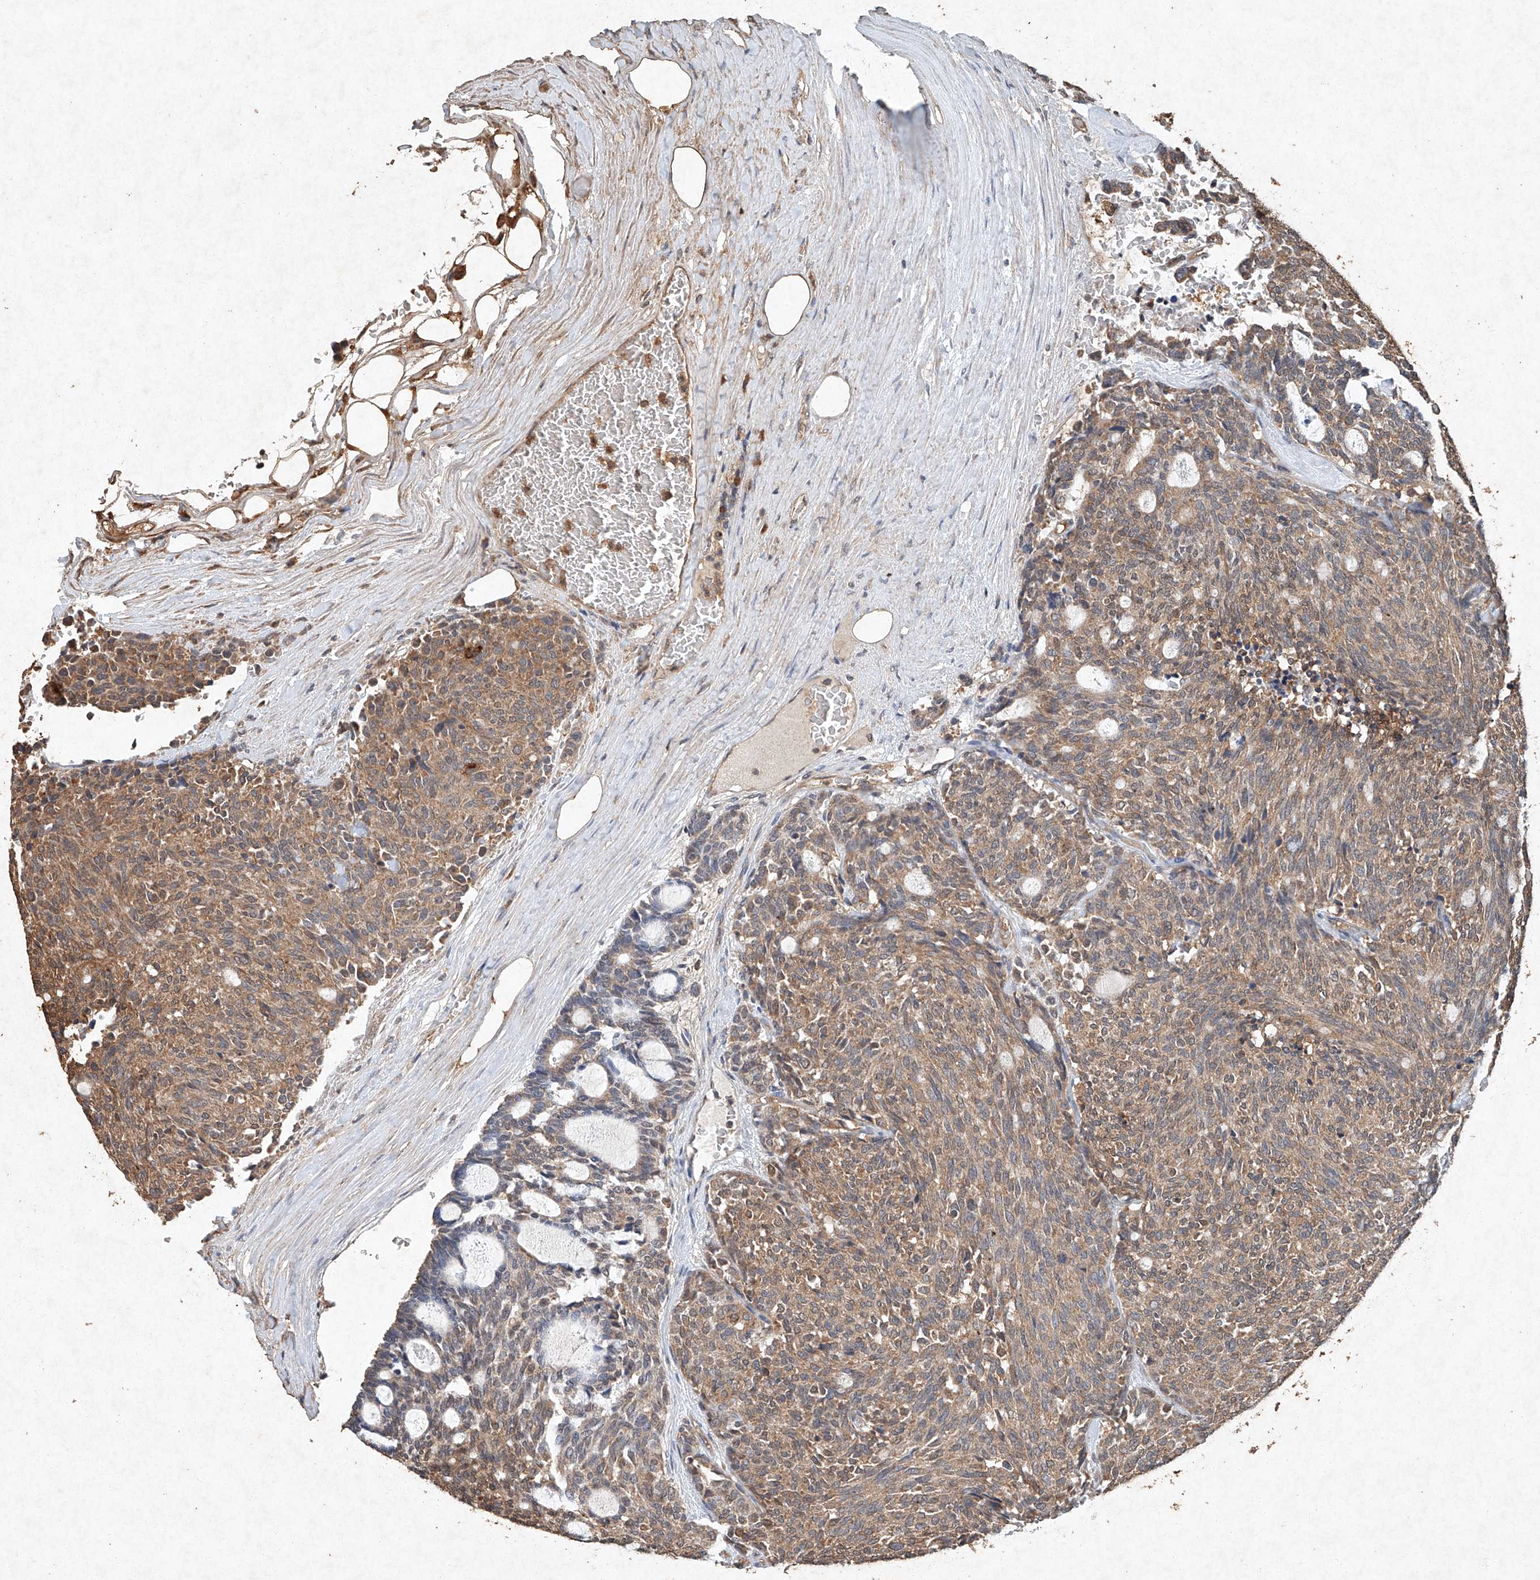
{"staining": {"intensity": "moderate", "quantity": ">75%", "location": "cytoplasmic/membranous"}, "tissue": "carcinoid", "cell_type": "Tumor cells", "image_type": "cancer", "snomed": [{"axis": "morphology", "description": "Carcinoid, malignant, NOS"}, {"axis": "topography", "description": "Pancreas"}], "caption": "Approximately >75% of tumor cells in carcinoid (malignant) reveal moderate cytoplasmic/membranous protein staining as visualized by brown immunohistochemical staining.", "gene": "STK3", "patient": {"sex": "female", "age": 54}}